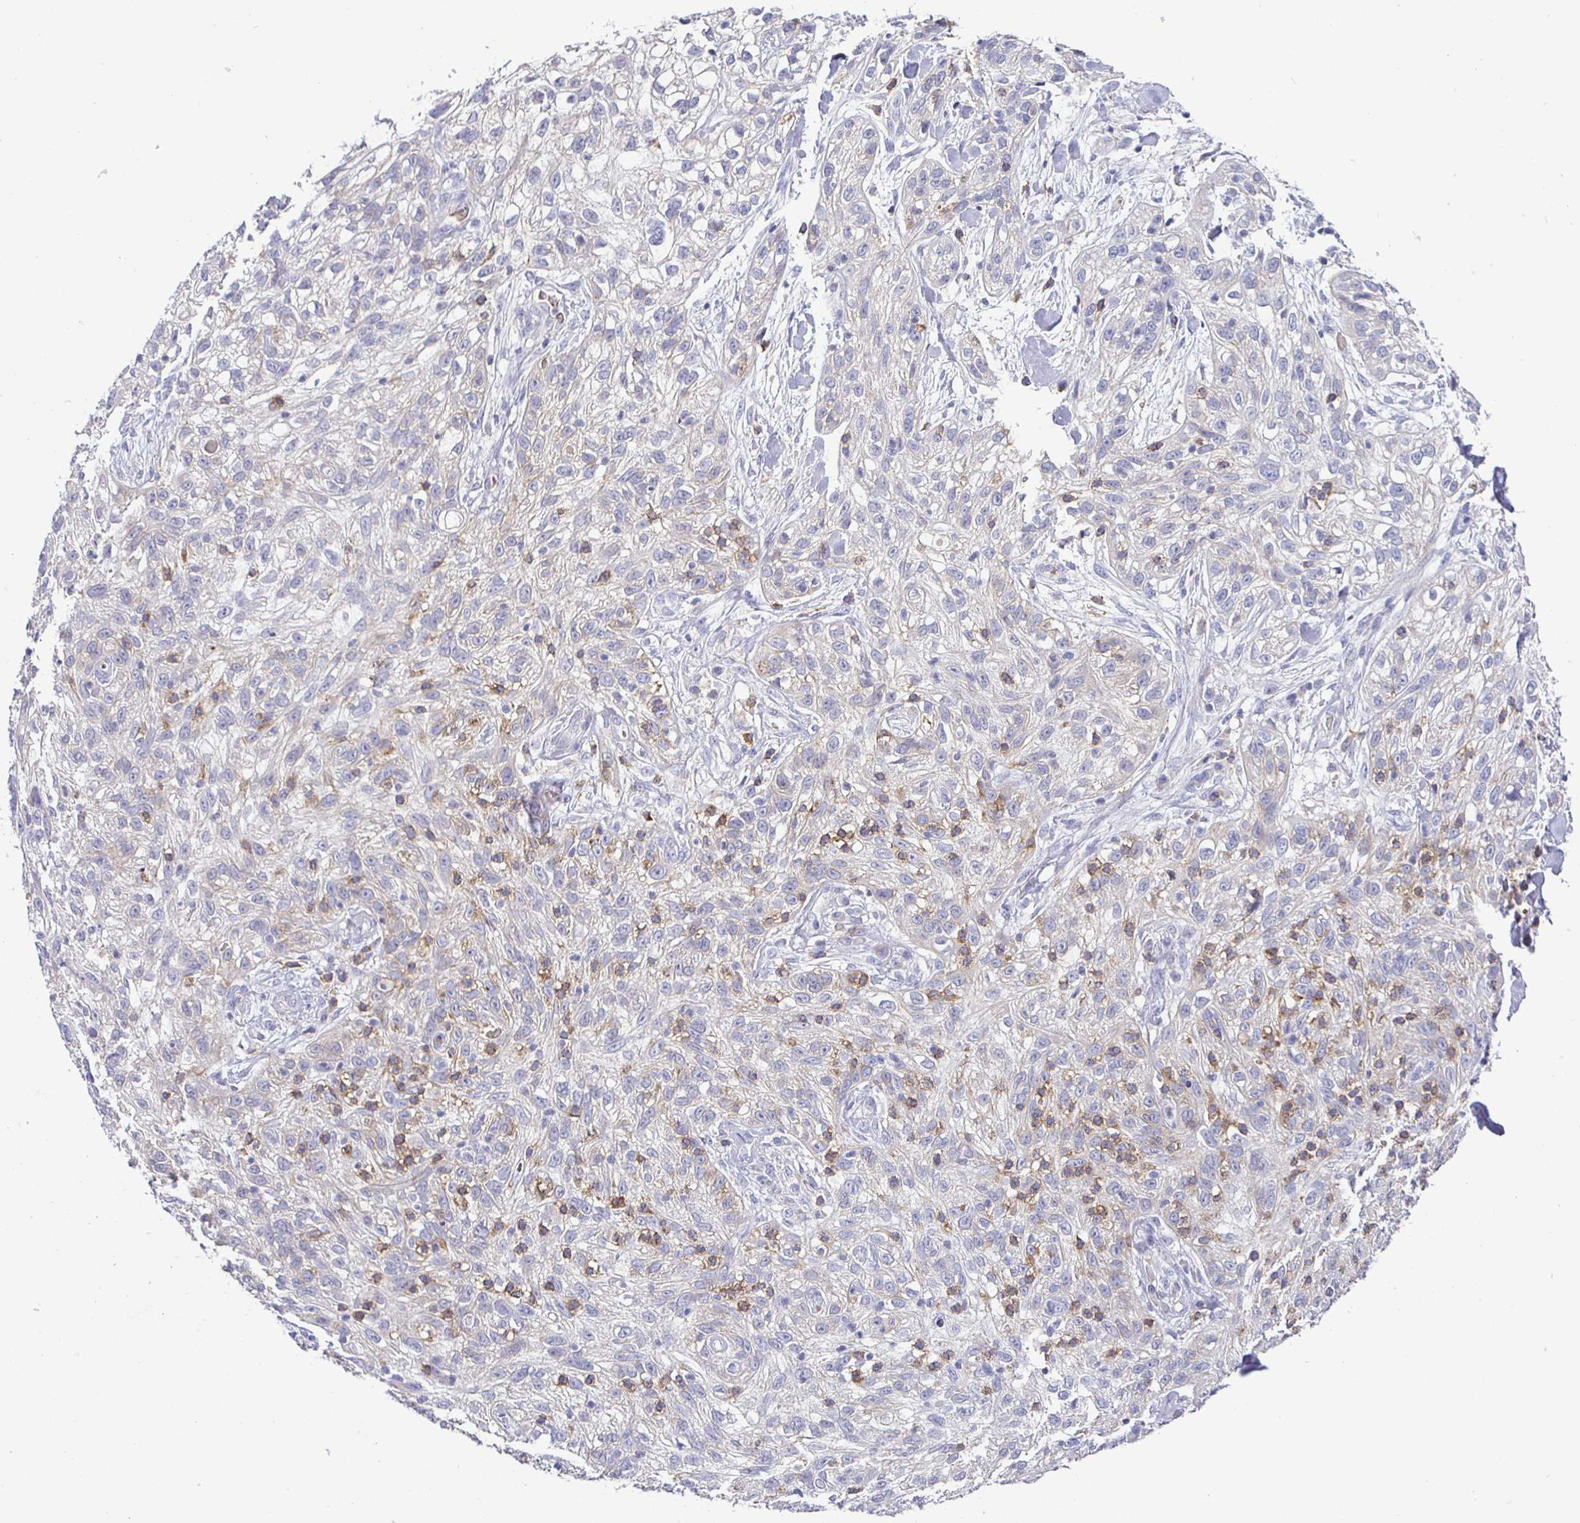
{"staining": {"intensity": "negative", "quantity": "none", "location": "none"}, "tissue": "skin cancer", "cell_type": "Tumor cells", "image_type": "cancer", "snomed": [{"axis": "morphology", "description": "Squamous cell carcinoma, NOS"}, {"axis": "topography", "description": "Skin"}], "caption": "Micrograph shows no protein positivity in tumor cells of squamous cell carcinoma (skin) tissue.", "gene": "SIRPA", "patient": {"sex": "male", "age": 82}}